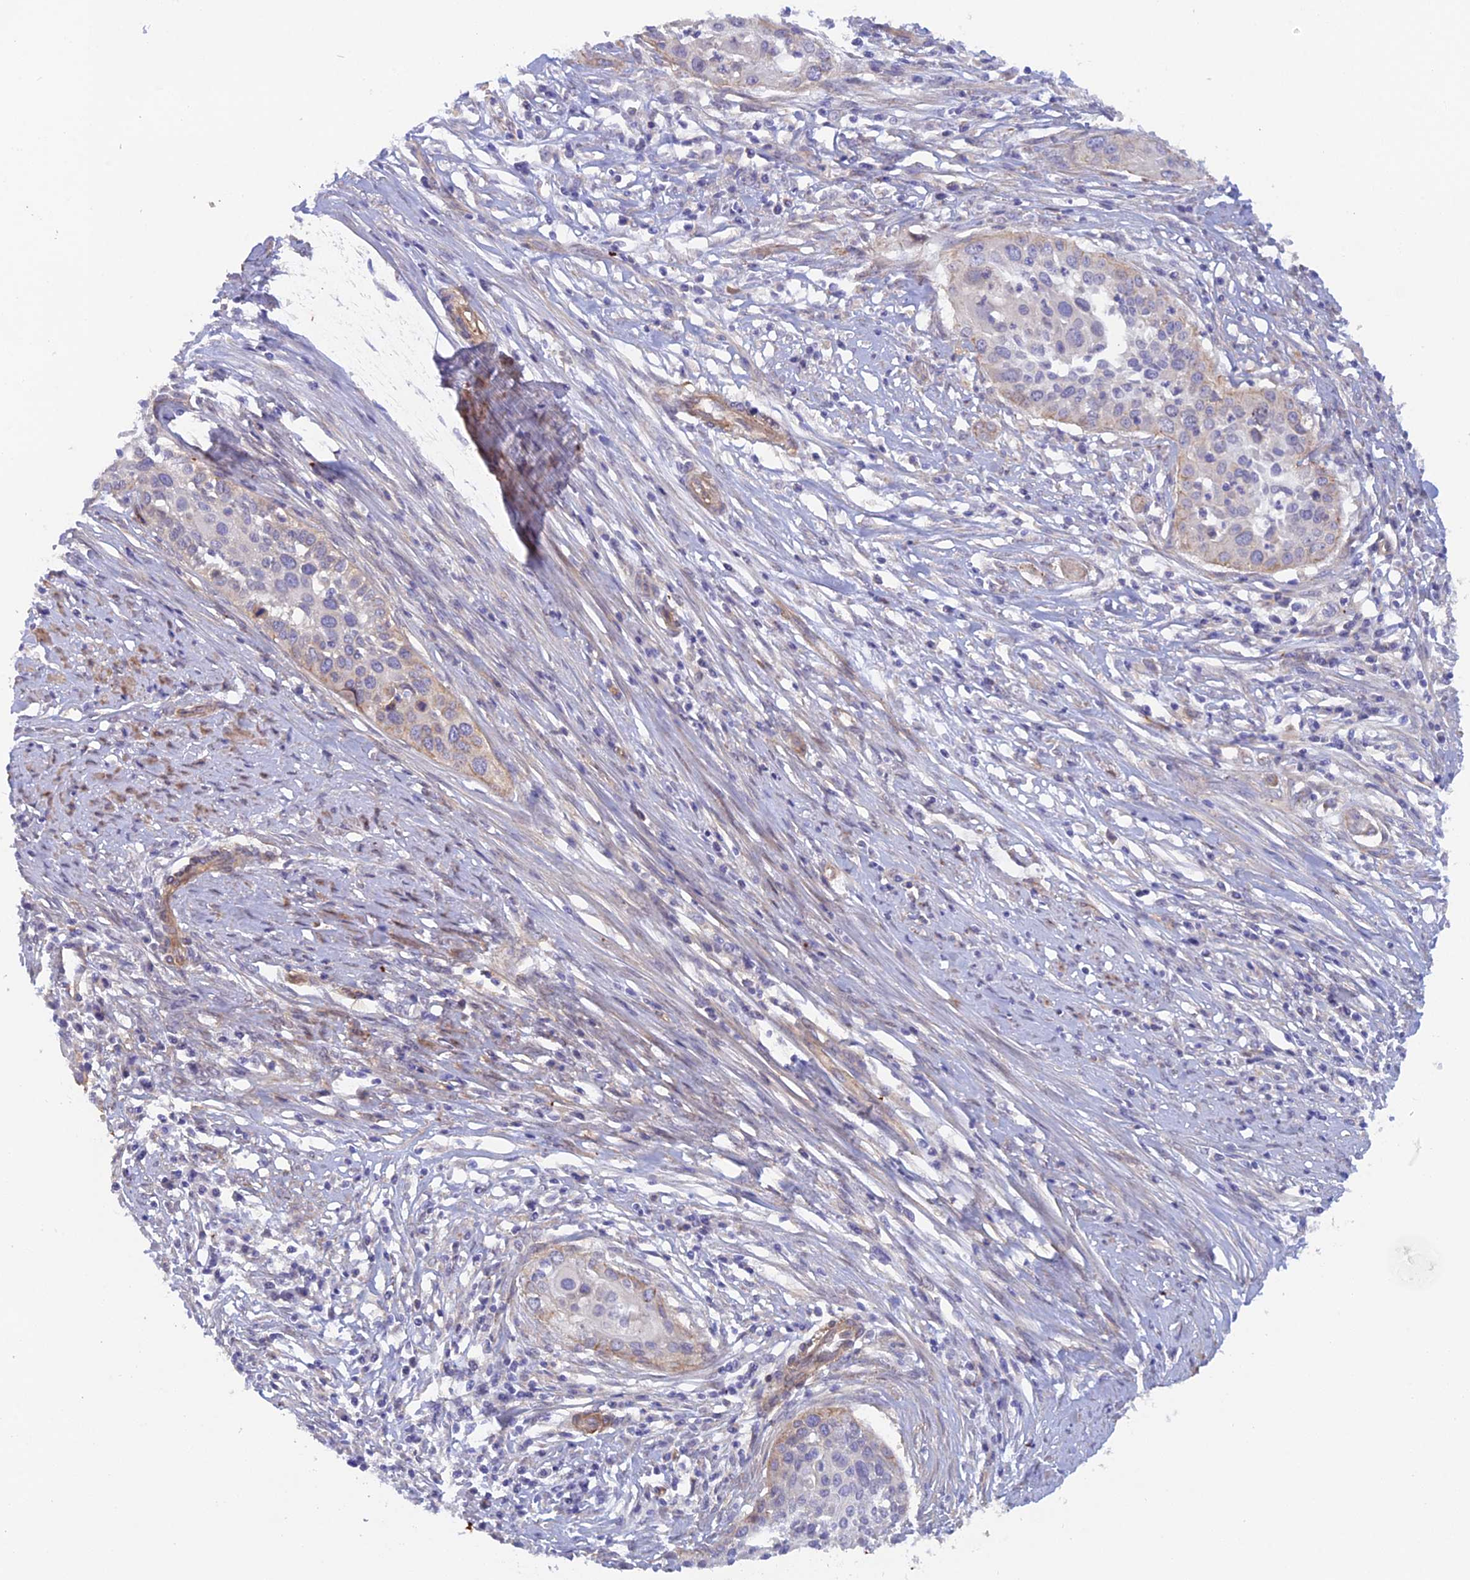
{"staining": {"intensity": "weak", "quantity": "<25%", "location": "cytoplasmic/membranous"}, "tissue": "cervical cancer", "cell_type": "Tumor cells", "image_type": "cancer", "snomed": [{"axis": "morphology", "description": "Squamous cell carcinoma, NOS"}, {"axis": "topography", "description": "Cervix"}], "caption": "Immunohistochemistry (IHC) histopathology image of neoplastic tissue: human cervical cancer stained with DAB shows no significant protein staining in tumor cells. Brightfield microscopy of immunohistochemistry (IHC) stained with DAB (3,3'-diaminobenzidine) (brown) and hematoxylin (blue), captured at high magnification.", "gene": "FZR1", "patient": {"sex": "female", "age": 34}}